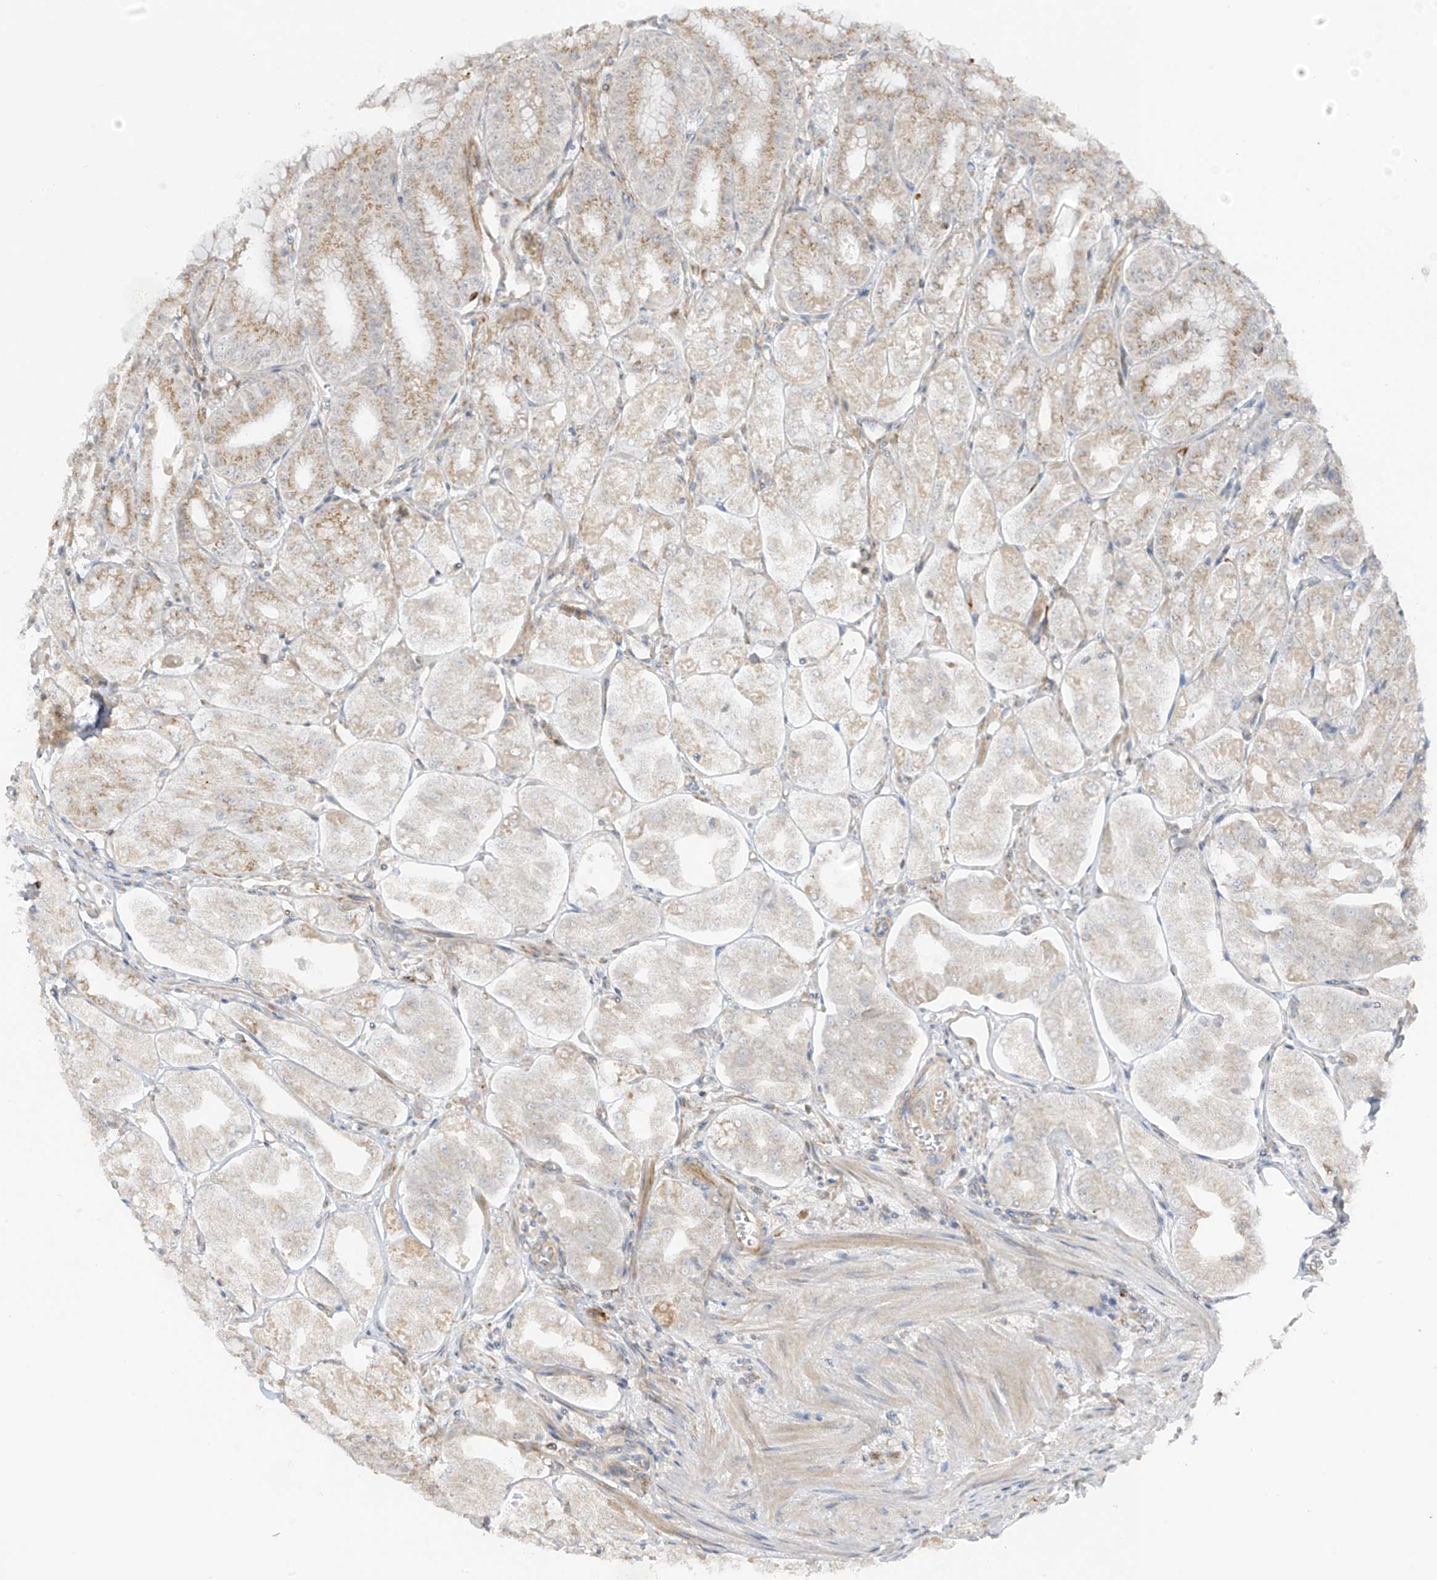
{"staining": {"intensity": "moderate", "quantity": "25%-75%", "location": "cytoplasmic/membranous"}, "tissue": "stomach", "cell_type": "Glandular cells", "image_type": "normal", "snomed": [{"axis": "morphology", "description": "Normal tissue, NOS"}, {"axis": "topography", "description": "Stomach, lower"}], "caption": "Protein expression analysis of normal stomach displays moderate cytoplasmic/membranous expression in approximately 25%-75% of glandular cells.", "gene": "HS6ST2", "patient": {"sex": "male", "age": 71}}